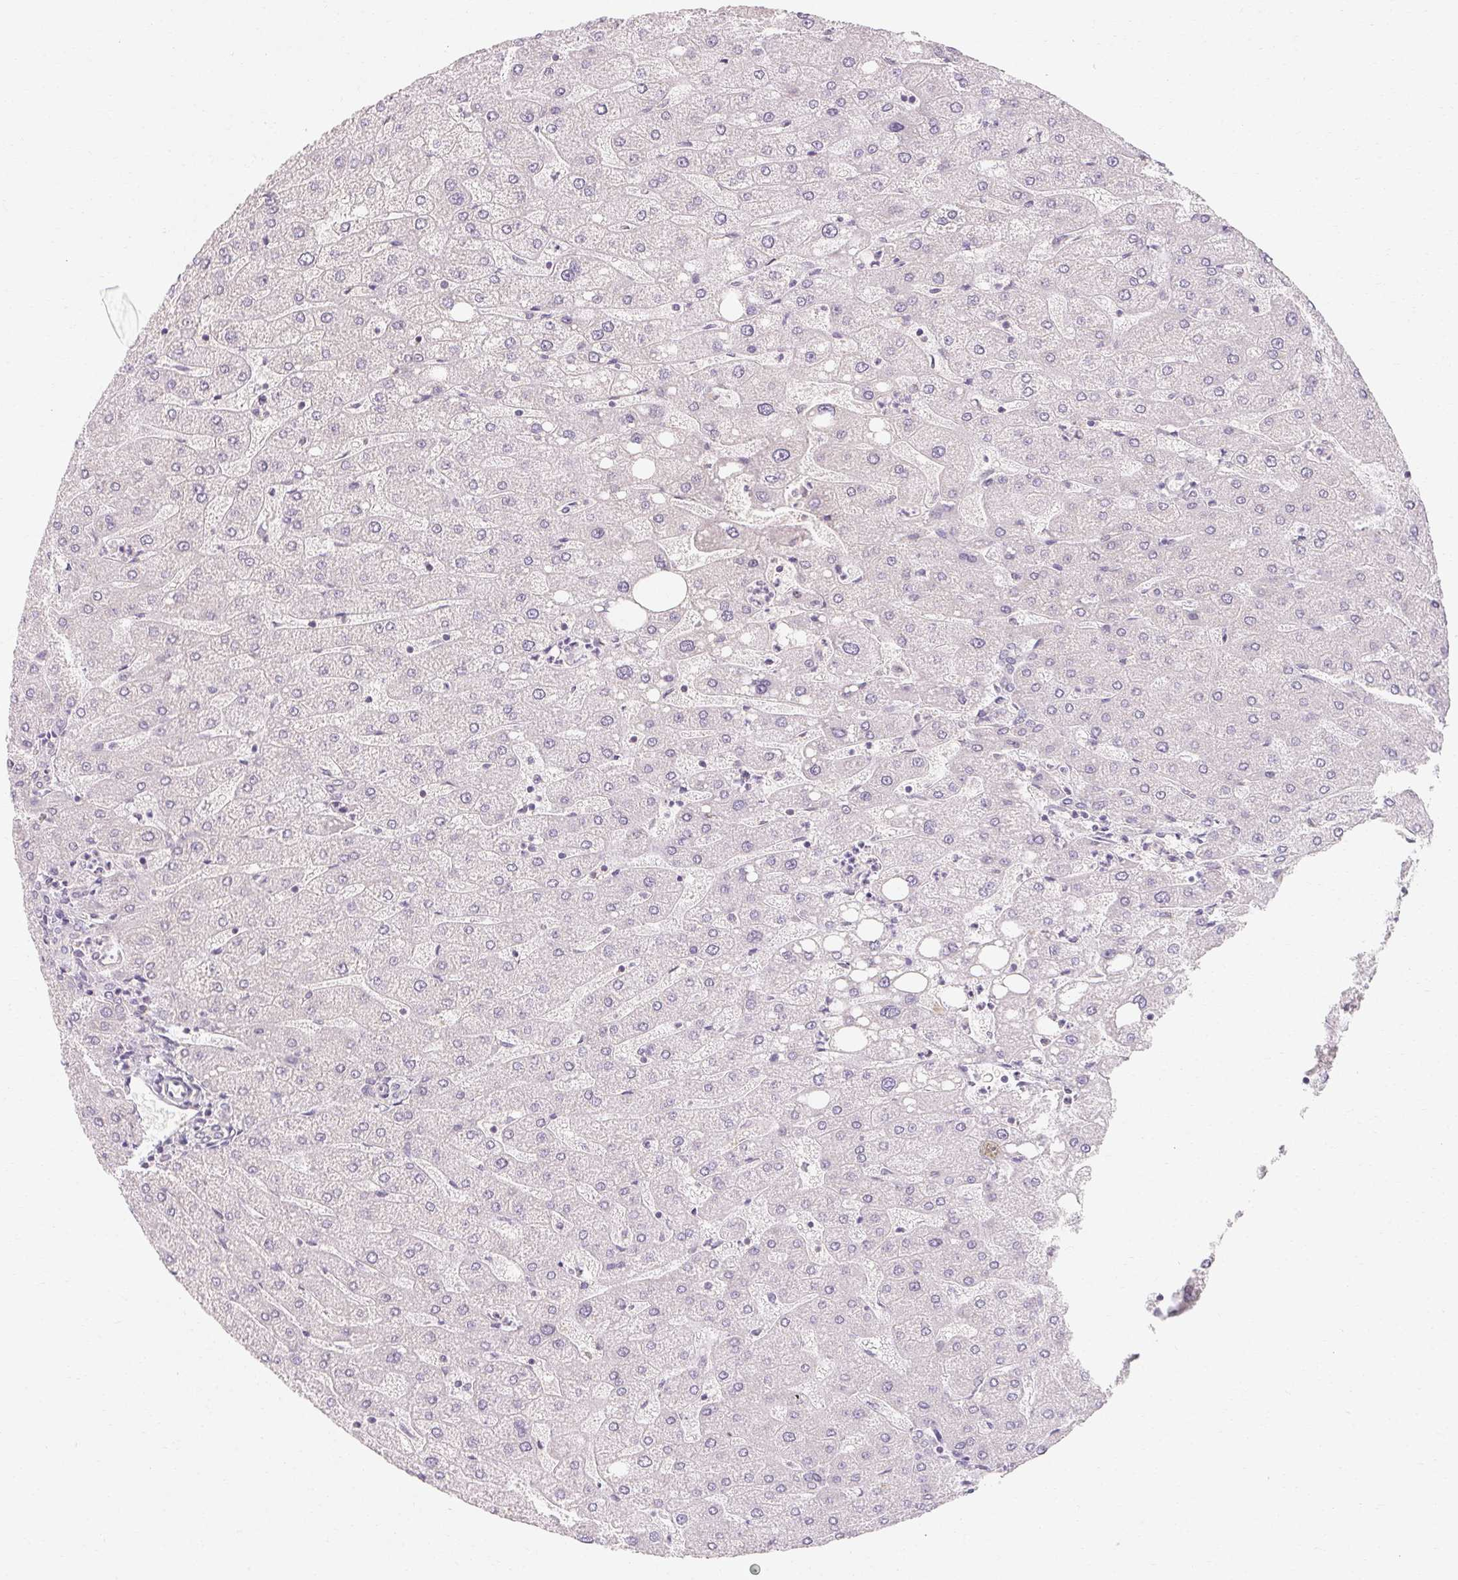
{"staining": {"intensity": "negative", "quantity": "none", "location": "none"}, "tissue": "liver", "cell_type": "Cholangiocytes", "image_type": "normal", "snomed": [{"axis": "morphology", "description": "Normal tissue, NOS"}, {"axis": "topography", "description": "Liver"}], "caption": "Cholangiocytes show no significant positivity in normal liver. (DAB IHC with hematoxylin counter stain).", "gene": "MAP7D2", "patient": {"sex": "male", "age": 67}}